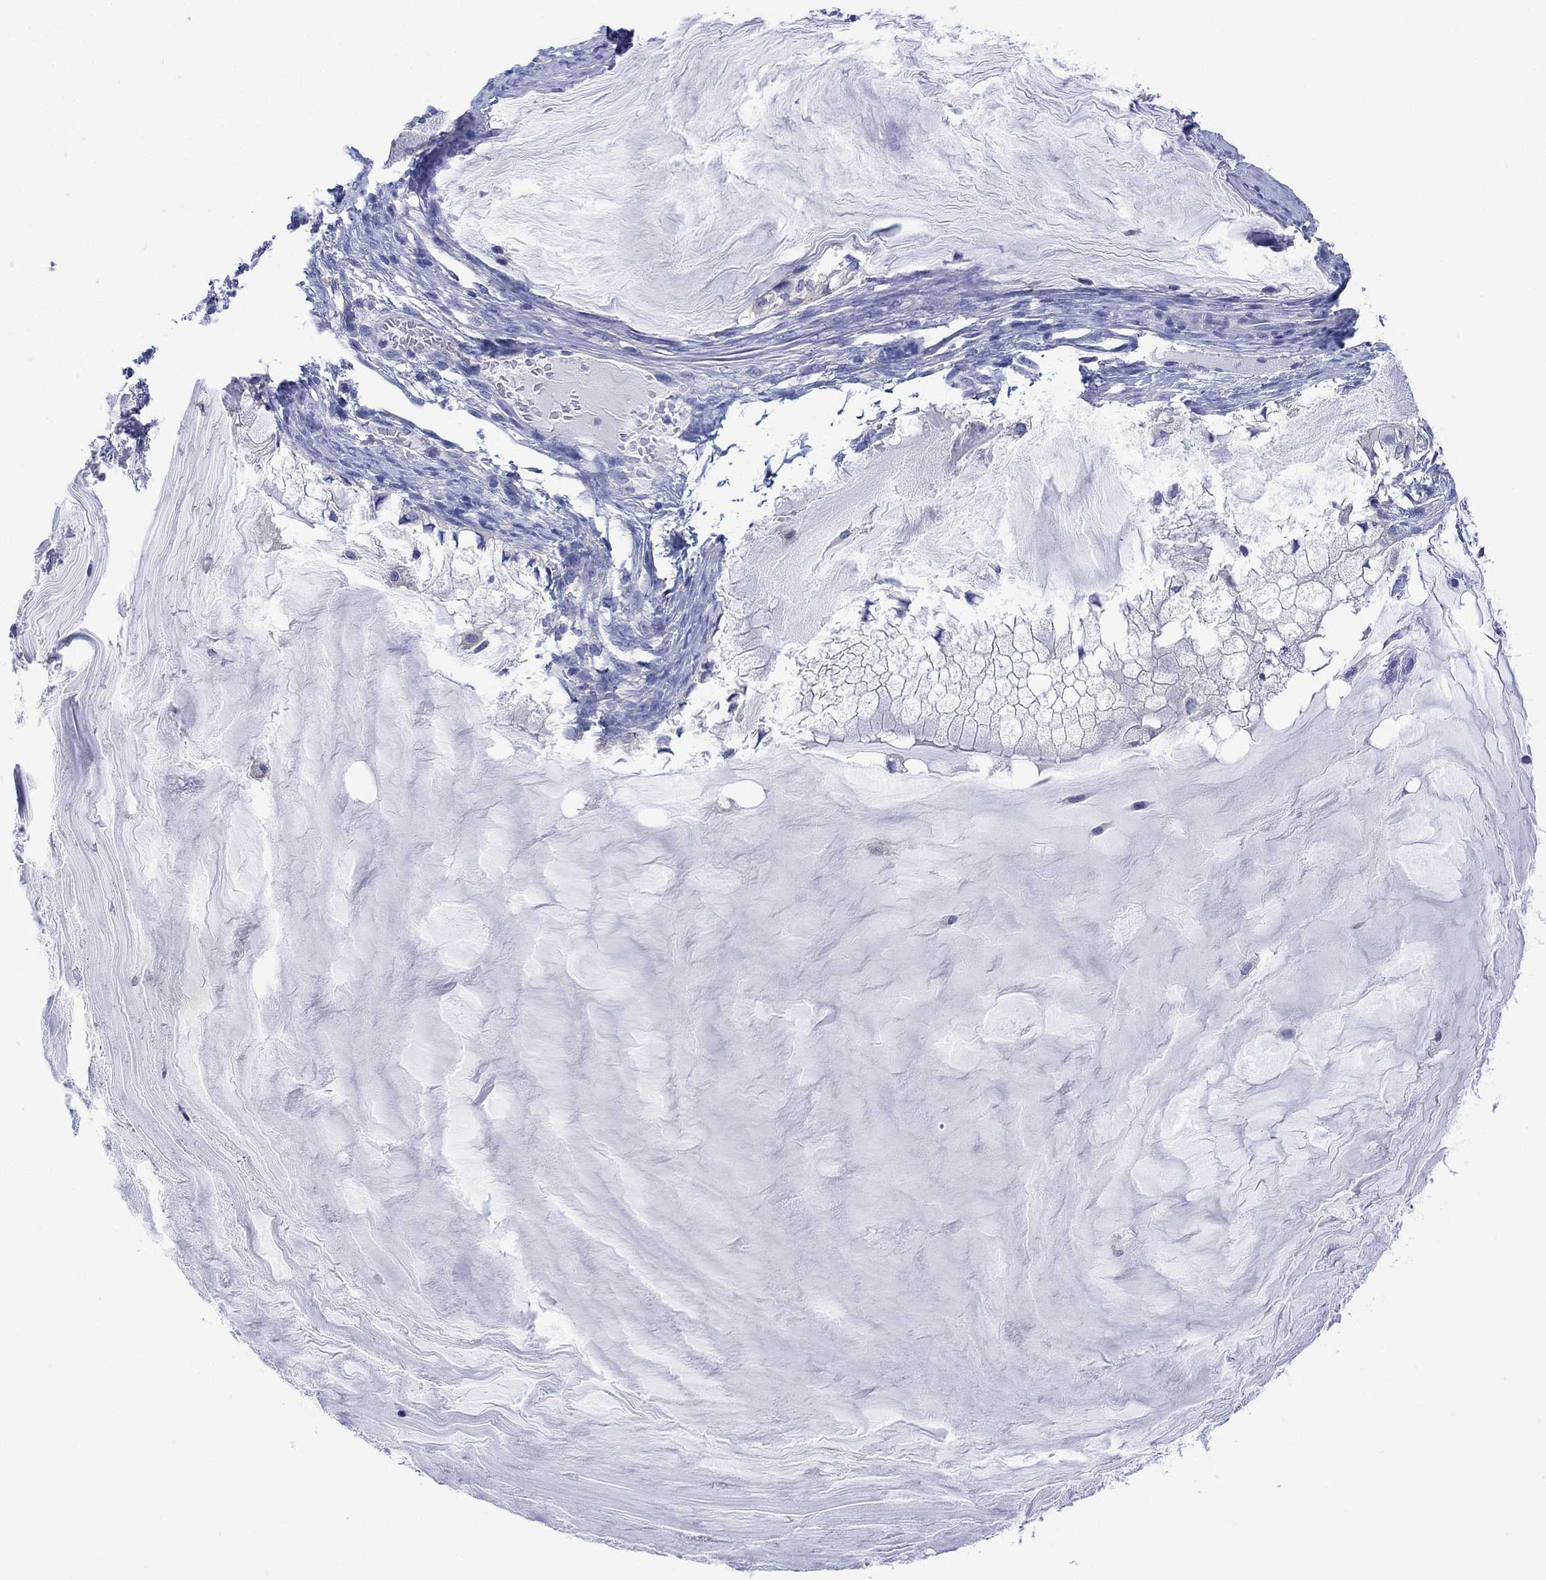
{"staining": {"intensity": "negative", "quantity": "none", "location": "none"}, "tissue": "ovarian cancer", "cell_type": "Tumor cells", "image_type": "cancer", "snomed": [{"axis": "morphology", "description": "Cystadenocarcinoma, mucinous, NOS"}, {"axis": "topography", "description": "Ovary"}], "caption": "DAB immunohistochemical staining of ovarian cancer (mucinous cystadenocarcinoma) demonstrates no significant staining in tumor cells.", "gene": "REEP6", "patient": {"sex": "female", "age": 57}}